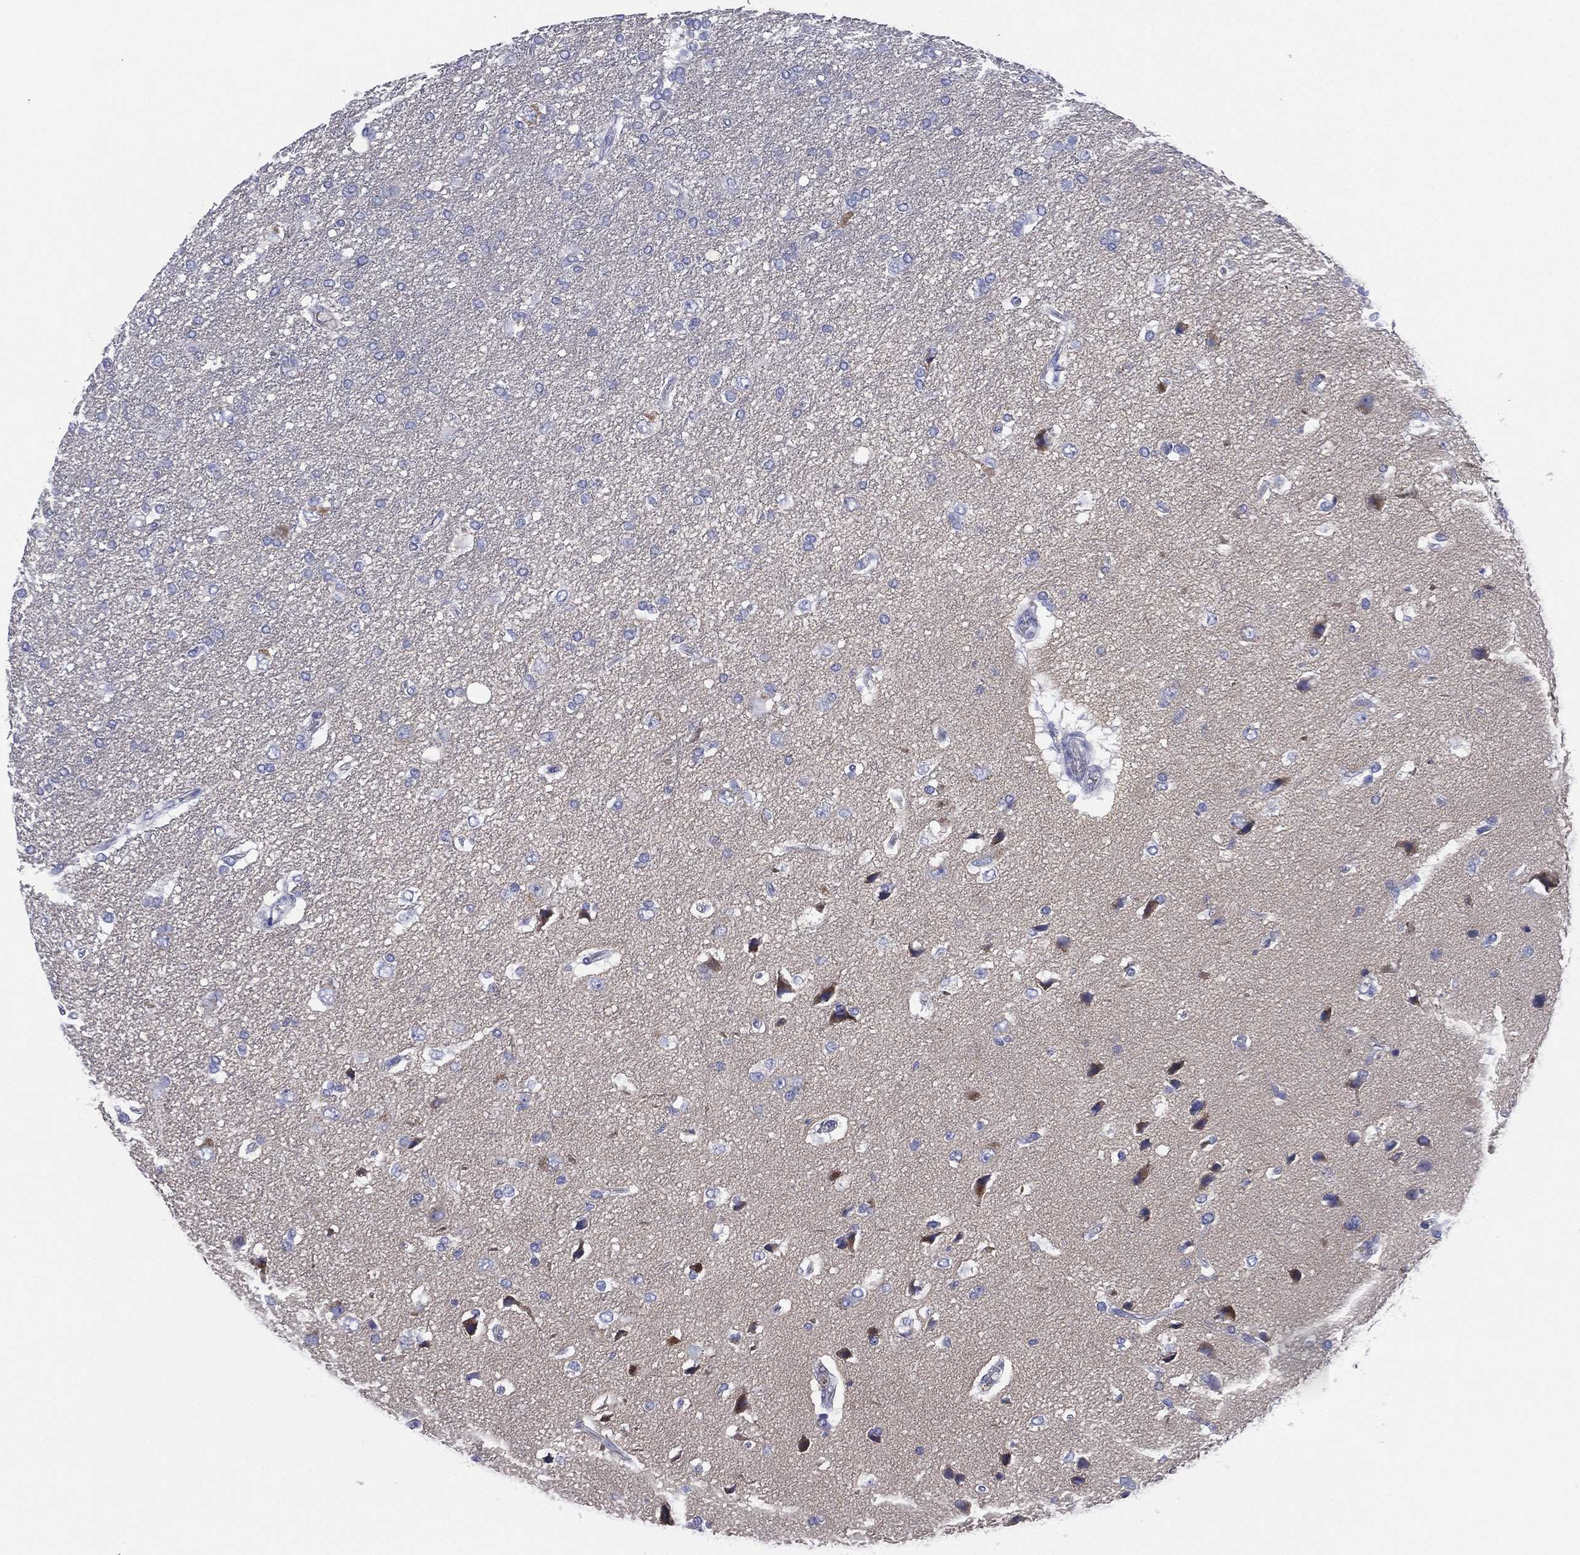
{"staining": {"intensity": "negative", "quantity": "none", "location": "none"}, "tissue": "glioma", "cell_type": "Tumor cells", "image_type": "cancer", "snomed": [{"axis": "morphology", "description": "Glioma, malignant, High grade"}, {"axis": "topography", "description": "Brain"}], "caption": "The micrograph displays no staining of tumor cells in high-grade glioma (malignant).", "gene": "CYP2D6", "patient": {"sex": "female", "age": 63}}